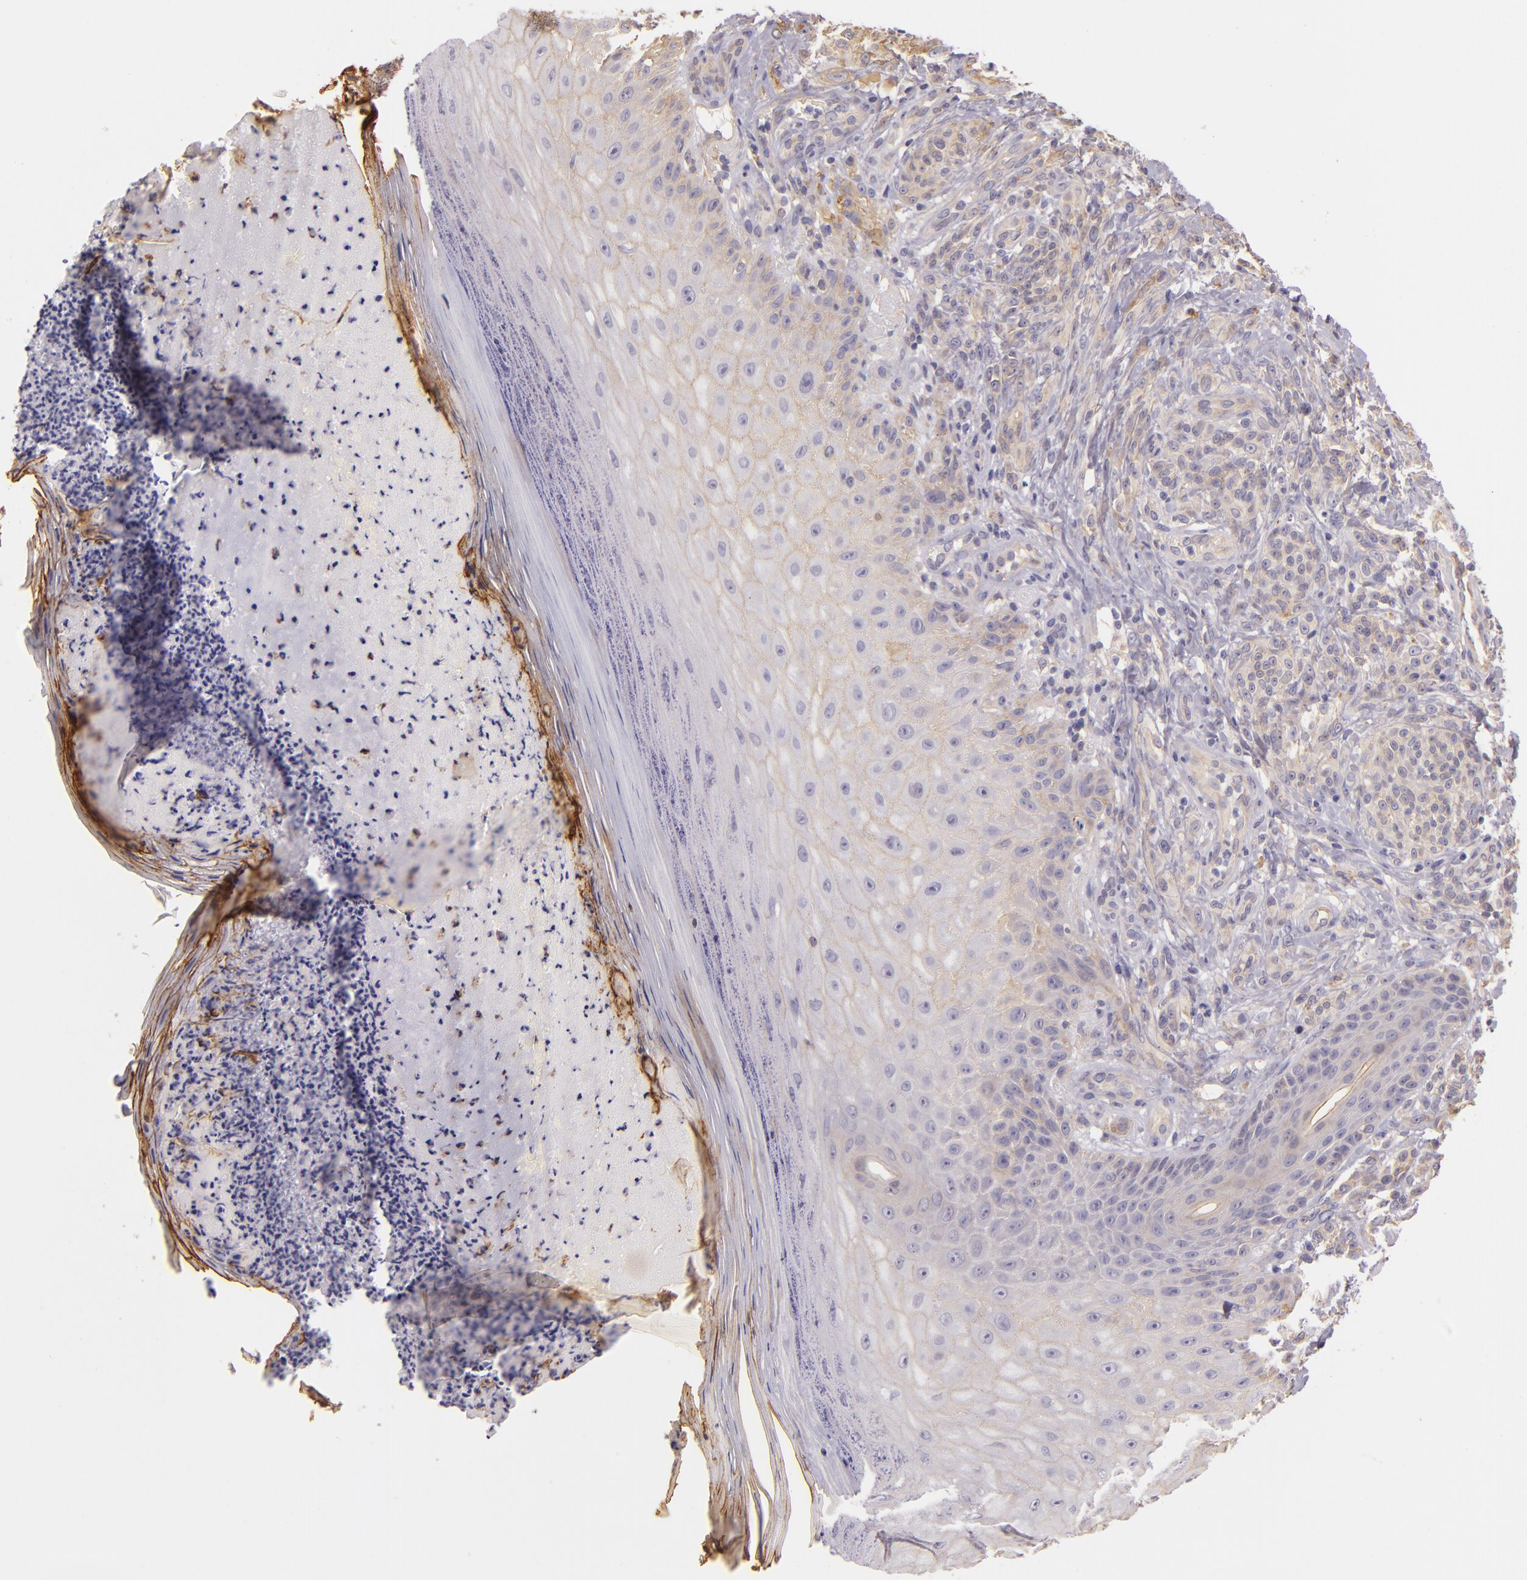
{"staining": {"intensity": "moderate", "quantity": ">75%", "location": "cytoplasmic/membranous"}, "tissue": "melanoma", "cell_type": "Tumor cells", "image_type": "cancer", "snomed": [{"axis": "morphology", "description": "Malignant melanoma, NOS"}, {"axis": "topography", "description": "Skin"}], "caption": "Protein expression analysis of human malignant melanoma reveals moderate cytoplasmic/membranous positivity in about >75% of tumor cells. (DAB (3,3'-diaminobenzidine) = brown stain, brightfield microscopy at high magnification).", "gene": "CTSF", "patient": {"sex": "male", "age": 57}}